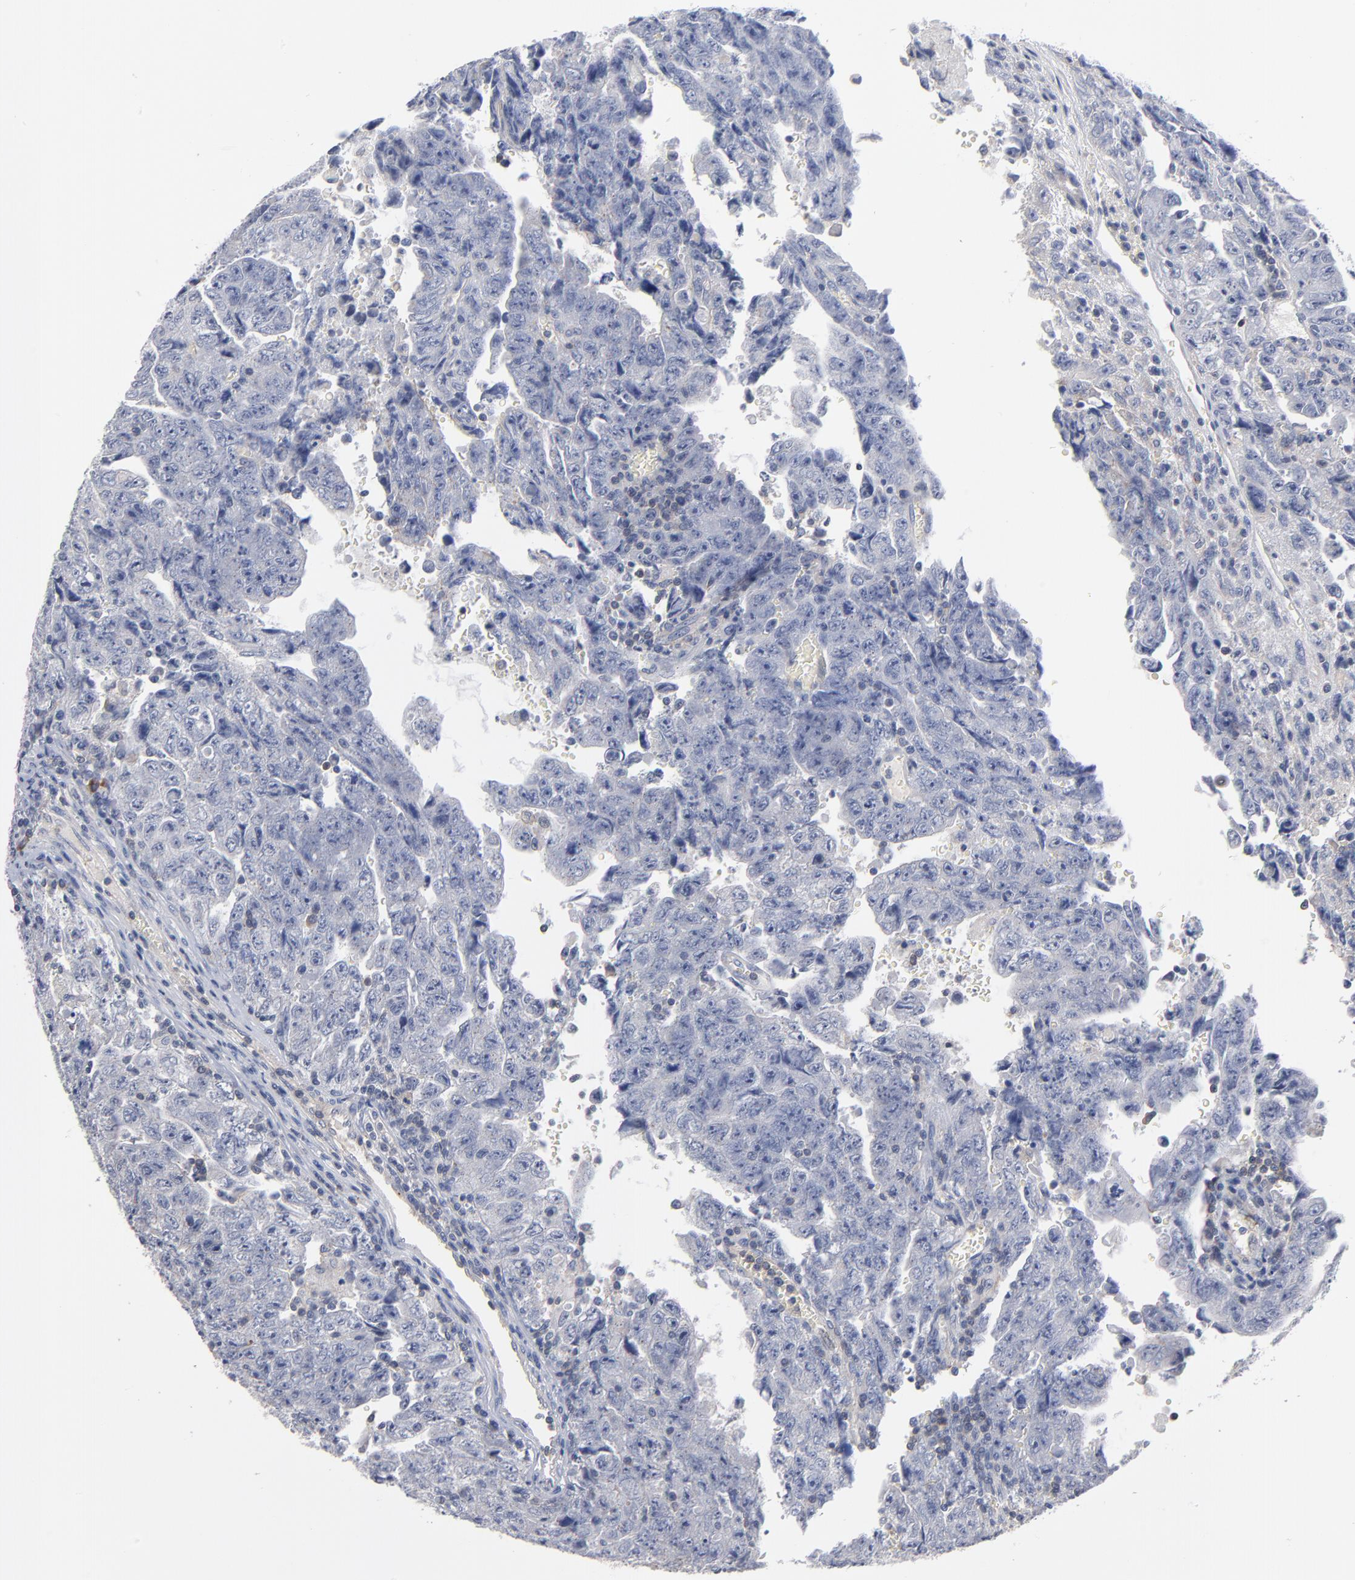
{"staining": {"intensity": "negative", "quantity": "none", "location": "none"}, "tissue": "testis cancer", "cell_type": "Tumor cells", "image_type": "cancer", "snomed": [{"axis": "morphology", "description": "Carcinoma, Embryonal, NOS"}, {"axis": "topography", "description": "Testis"}], "caption": "IHC histopathology image of human testis cancer stained for a protein (brown), which reveals no staining in tumor cells. (Brightfield microscopy of DAB IHC at high magnification).", "gene": "PDLIM2", "patient": {"sex": "male", "age": 28}}